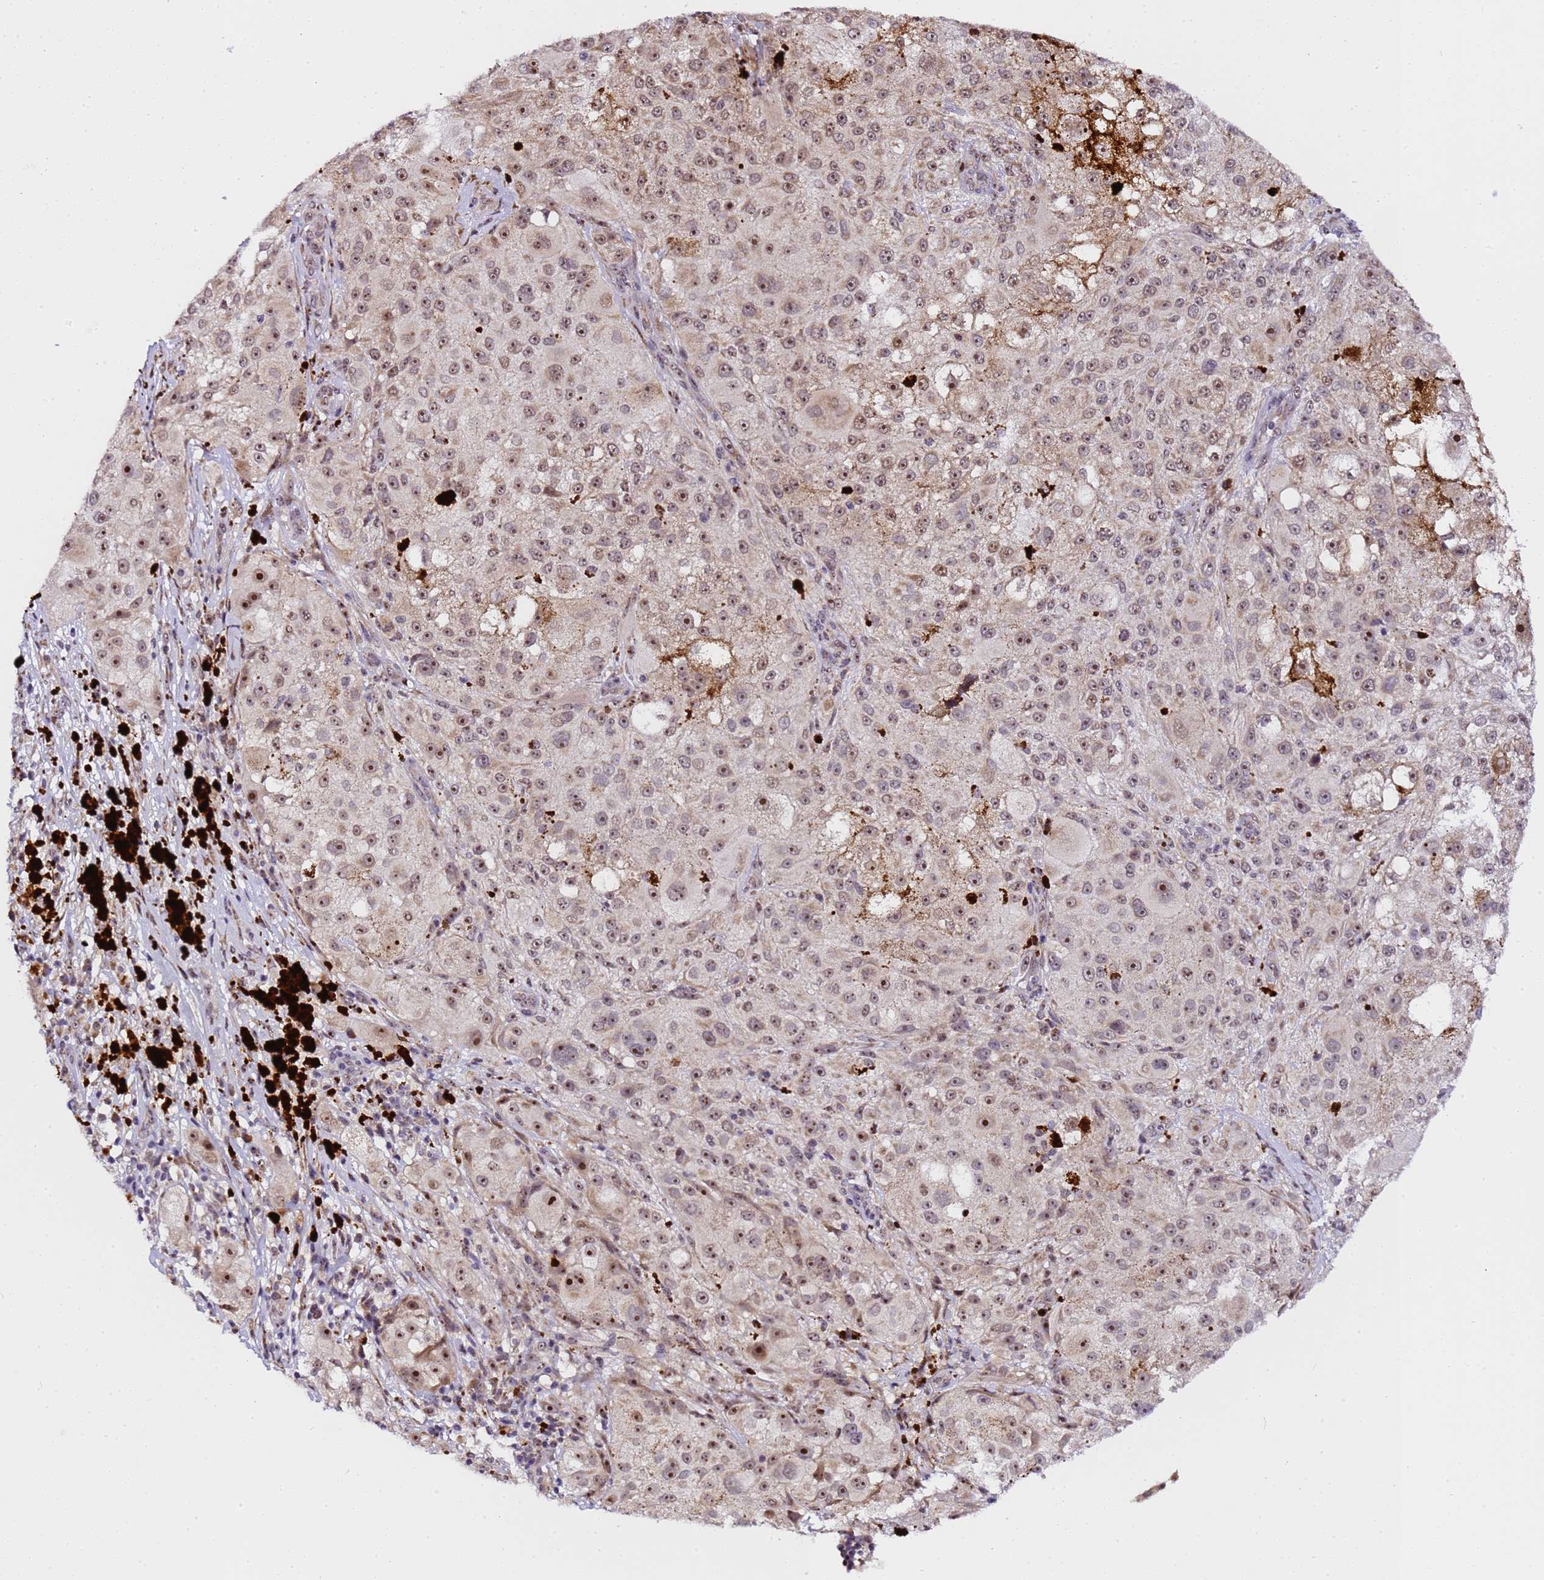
{"staining": {"intensity": "moderate", "quantity": ">75%", "location": "nuclear"}, "tissue": "melanoma", "cell_type": "Tumor cells", "image_type": "cancer", "snomed": [{"axis": "morphology", "description": "Necrosis, NOS"}, {"axis": "morphology", "description": "Malignant melanoma, NOS"}, {"axis": "topography", "description": "Skin"}], "caption": "A brown stain labels moderate nuclear expression of a protein in melanoma tumor cells. (Brightfield microscopy of DAB IHC at high magnification).", "gene": "SLX4IP", "patient": {"sex": "female", "age": 87}}